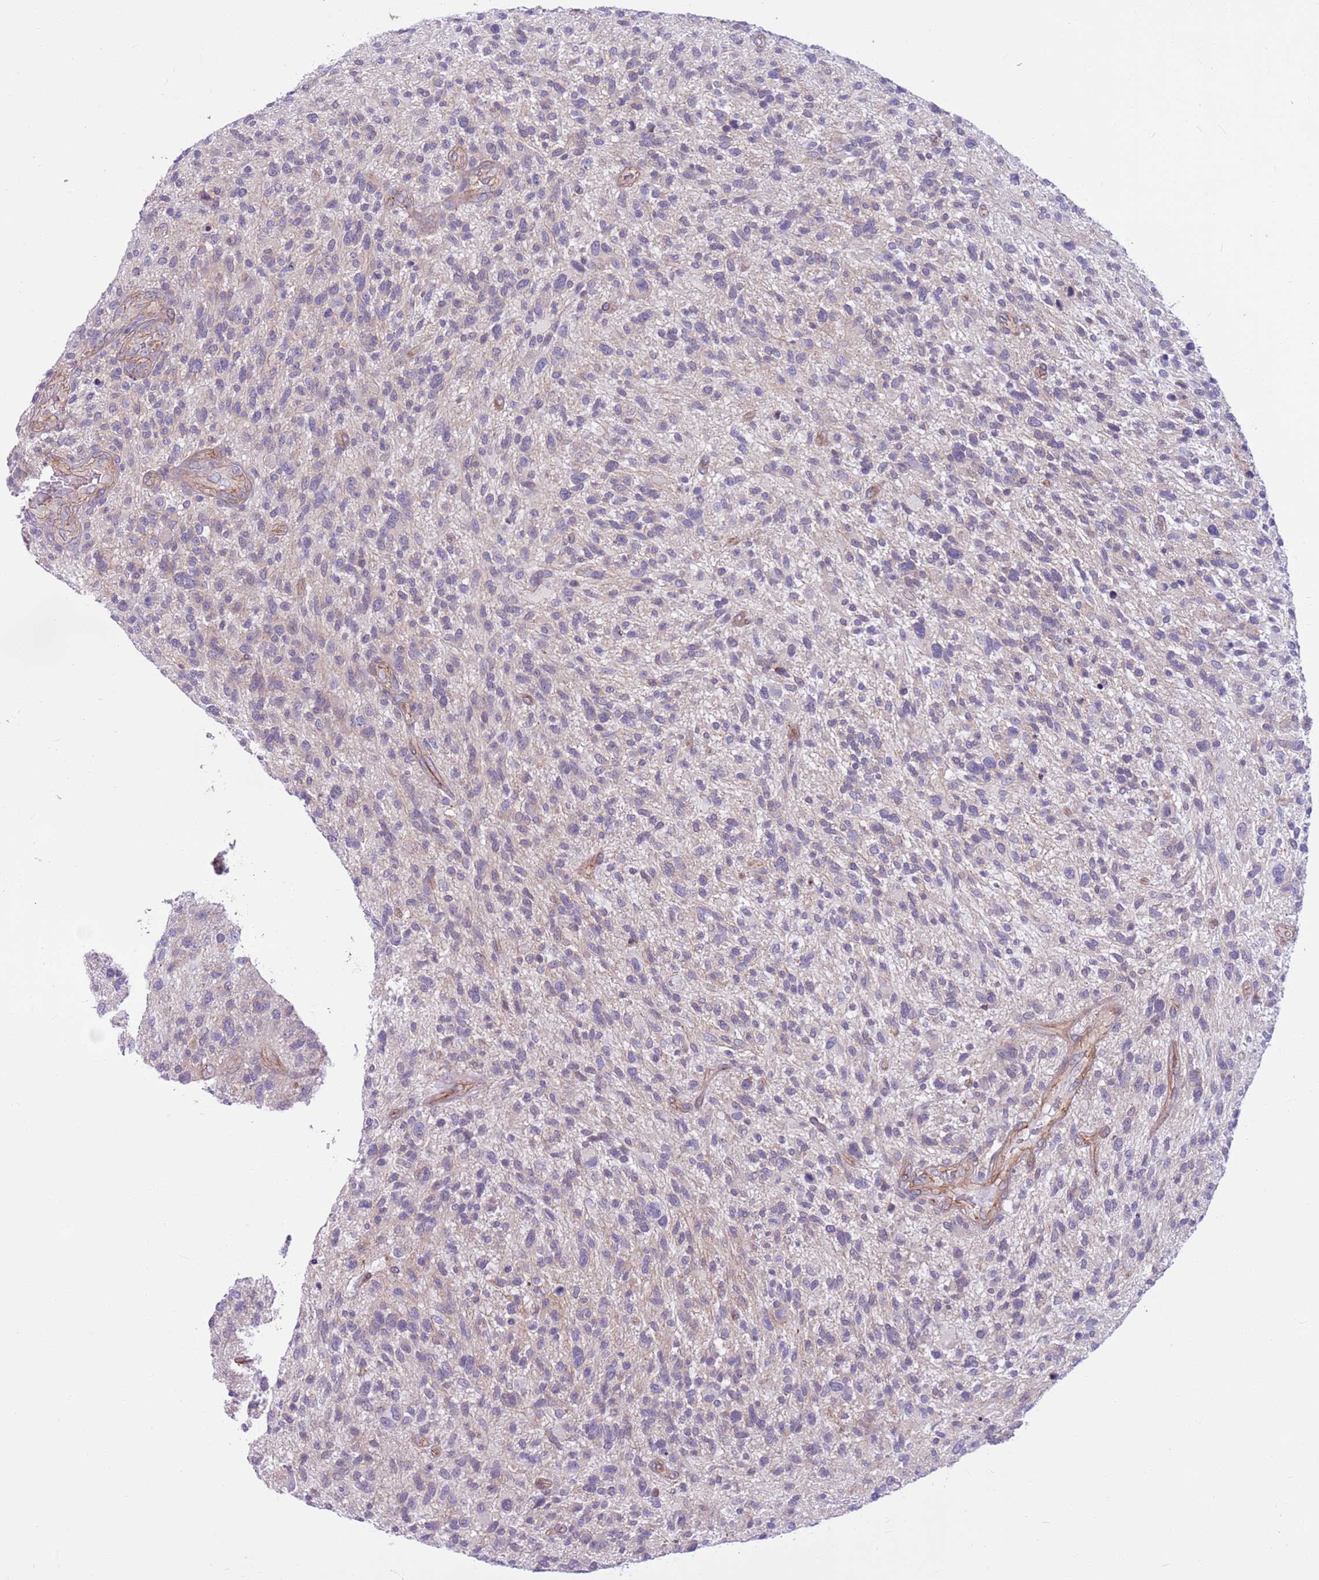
{"staining": {"intensity": "weak", "quantity": "<25%", "location": "cytoplasmic/membranous"}, "tissue": "glioma", "cell_type": "Tumor cells", "image_type": "cancer", "snomed": [{"axis": "morphology", "description": "Glioma, malignant, High grade"}, {"axis": "topography", "description": "Brain"}], "caption": "There is no significant positivity in tumor cells of glioma.", "gene": "PARP8", "patient": {"sex": "male", "age": 47}}